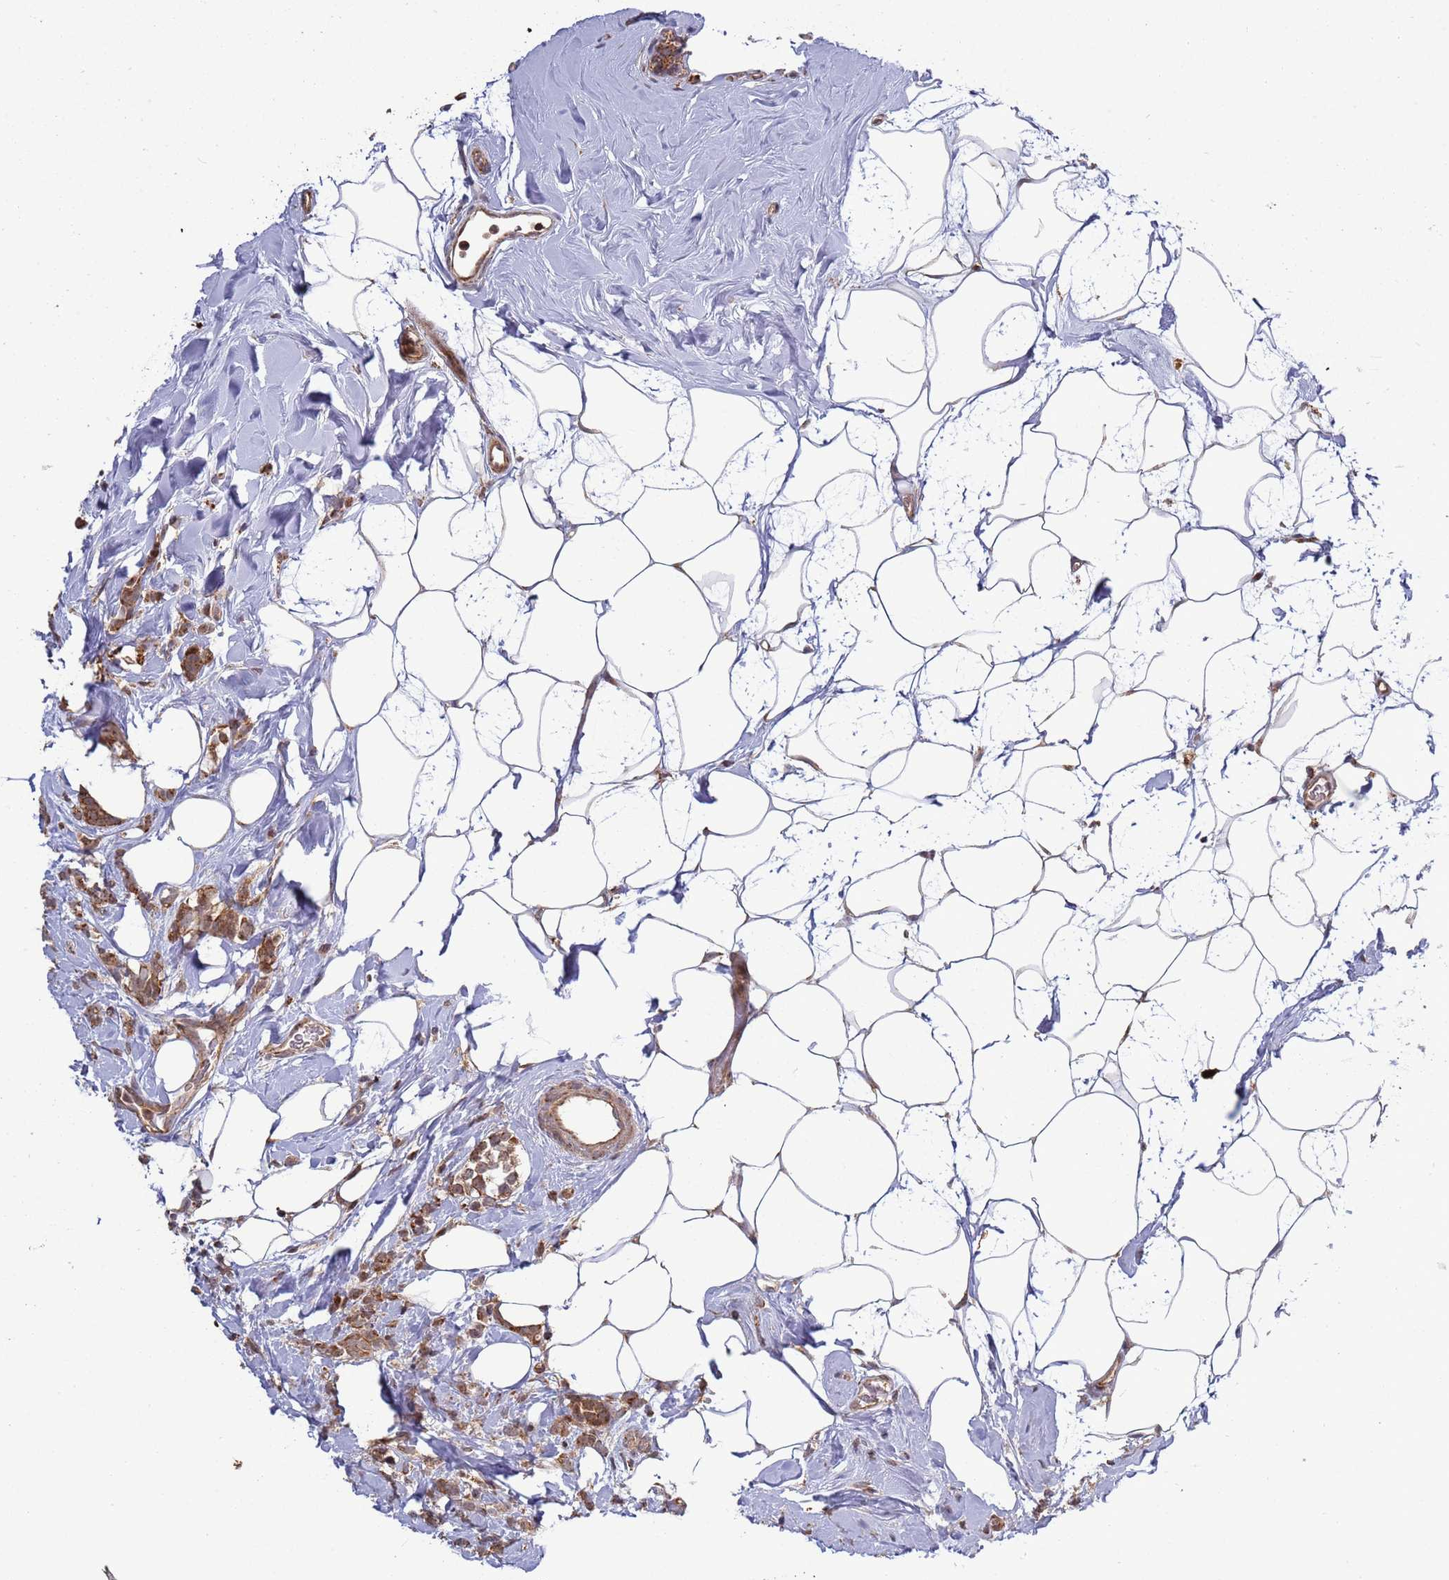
{"staining": {"intensity": "moderate", "quantity": ">75%", "location": "cytoplasmic/membranous"}, "tissue": "breast cancer", "cell_type": "Tumor cells", "image_type": "cancer", "snomed": [{"axis": "morphology", "description": "Lobular carcinoma"}, {"axis": "topography", "description": "Breast"}], "caption": "Breast cancer stained for a protein reveals moderate cytoplasmic/membranous positivity in tumor cells.", "gene": "RCOR2", "patient": {"sex": "female", "age": 58}}